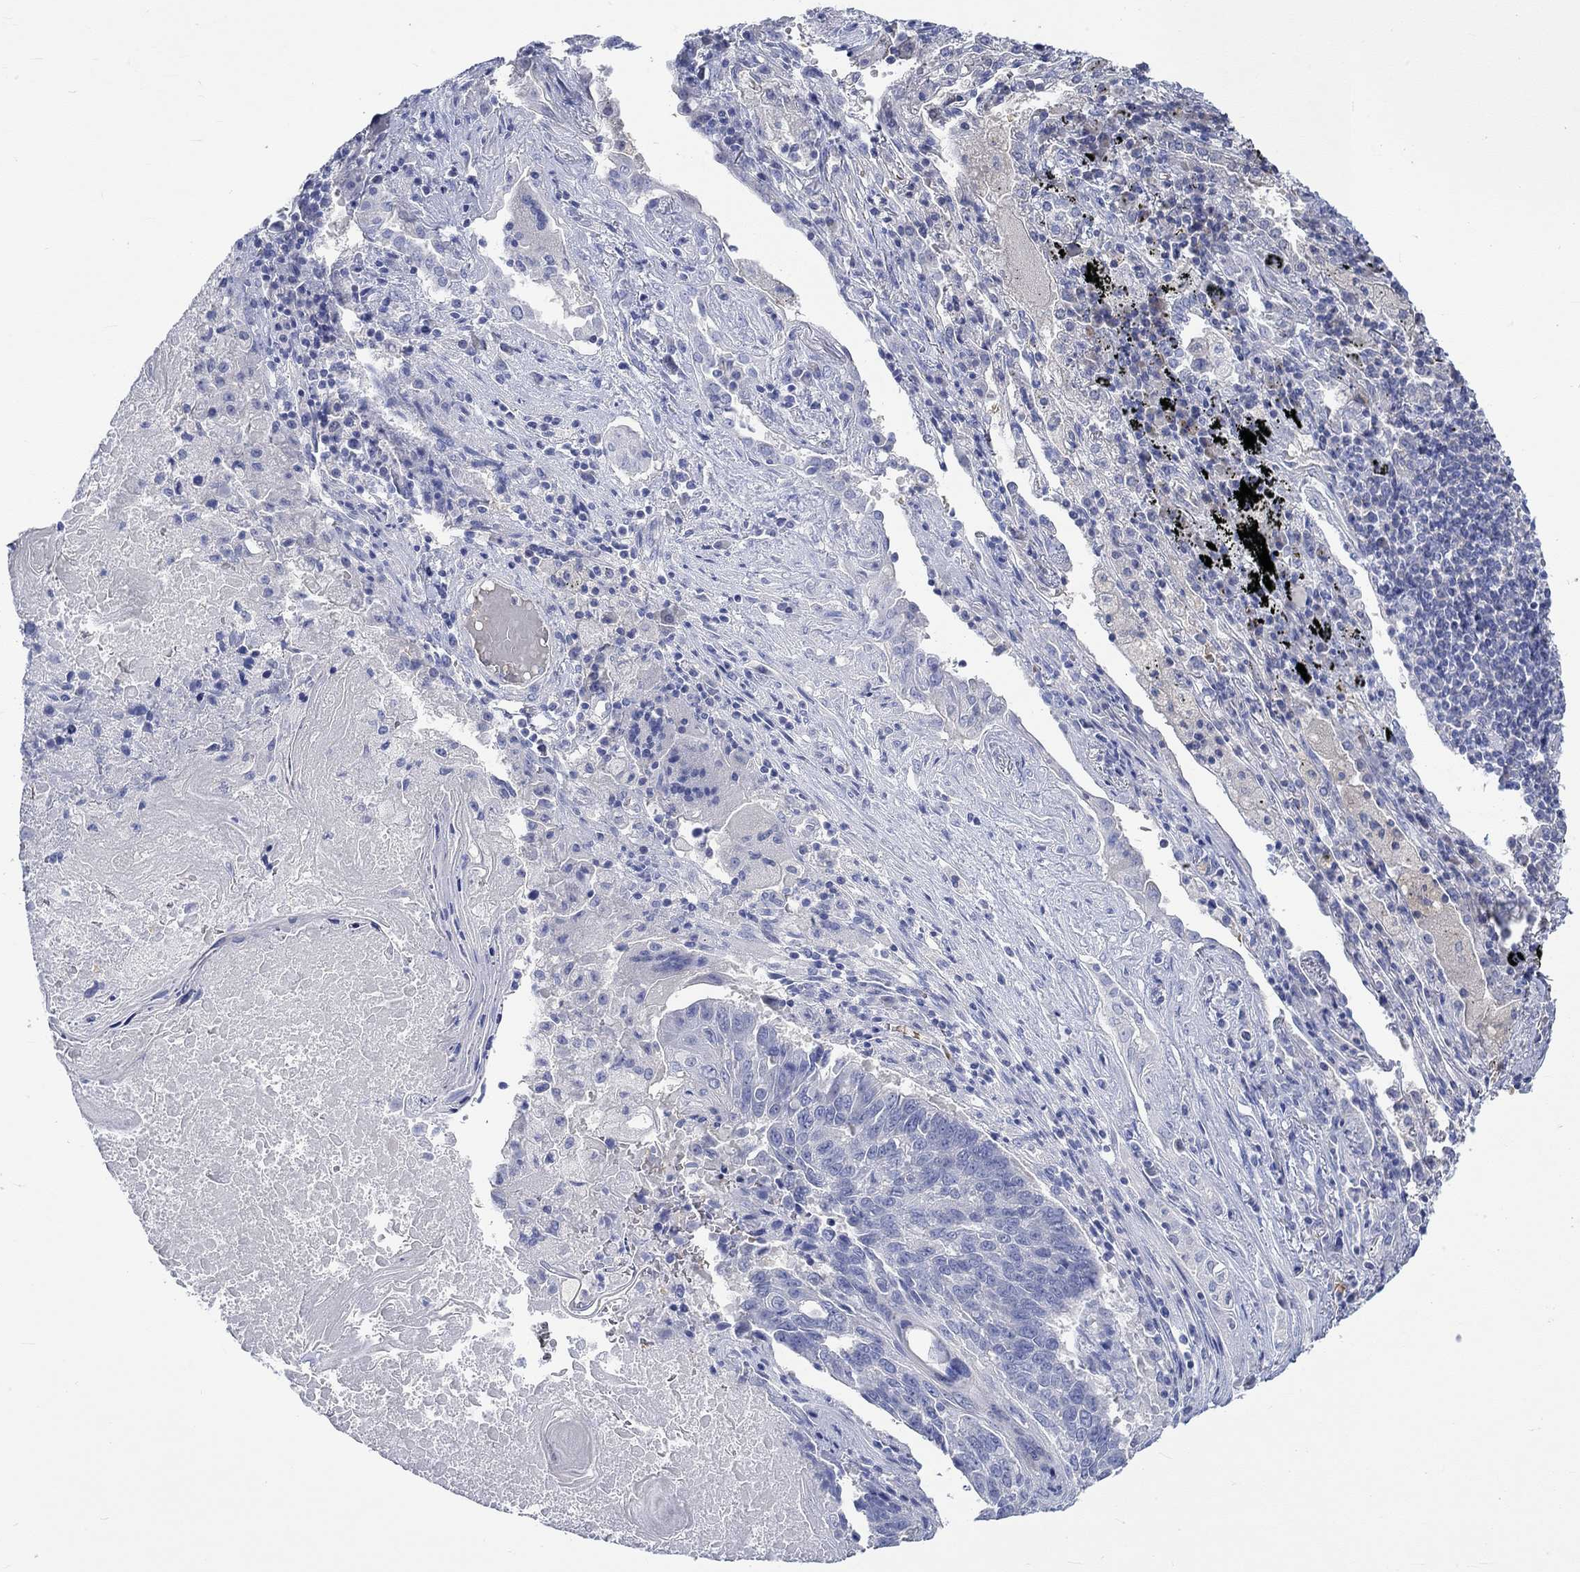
{"staining": {"intensity": "negative", "quantity": "none", "location": "none"}, "tissue": "lung cancer", "cell_type": "Tumor cells", "image_type": "cancer", "snomed": [{"axis": "morphology", "description": "Squamous cell carcinoma, NOS"}, {"axis": "topography", "description": "Lung"}], "caption": "This is an immunohistochemistry (IHC) image of lung cancer. There is no staining in tumor cells.", "gene": "KCNA1", "patient": {"sex": "male", "age": 73}}